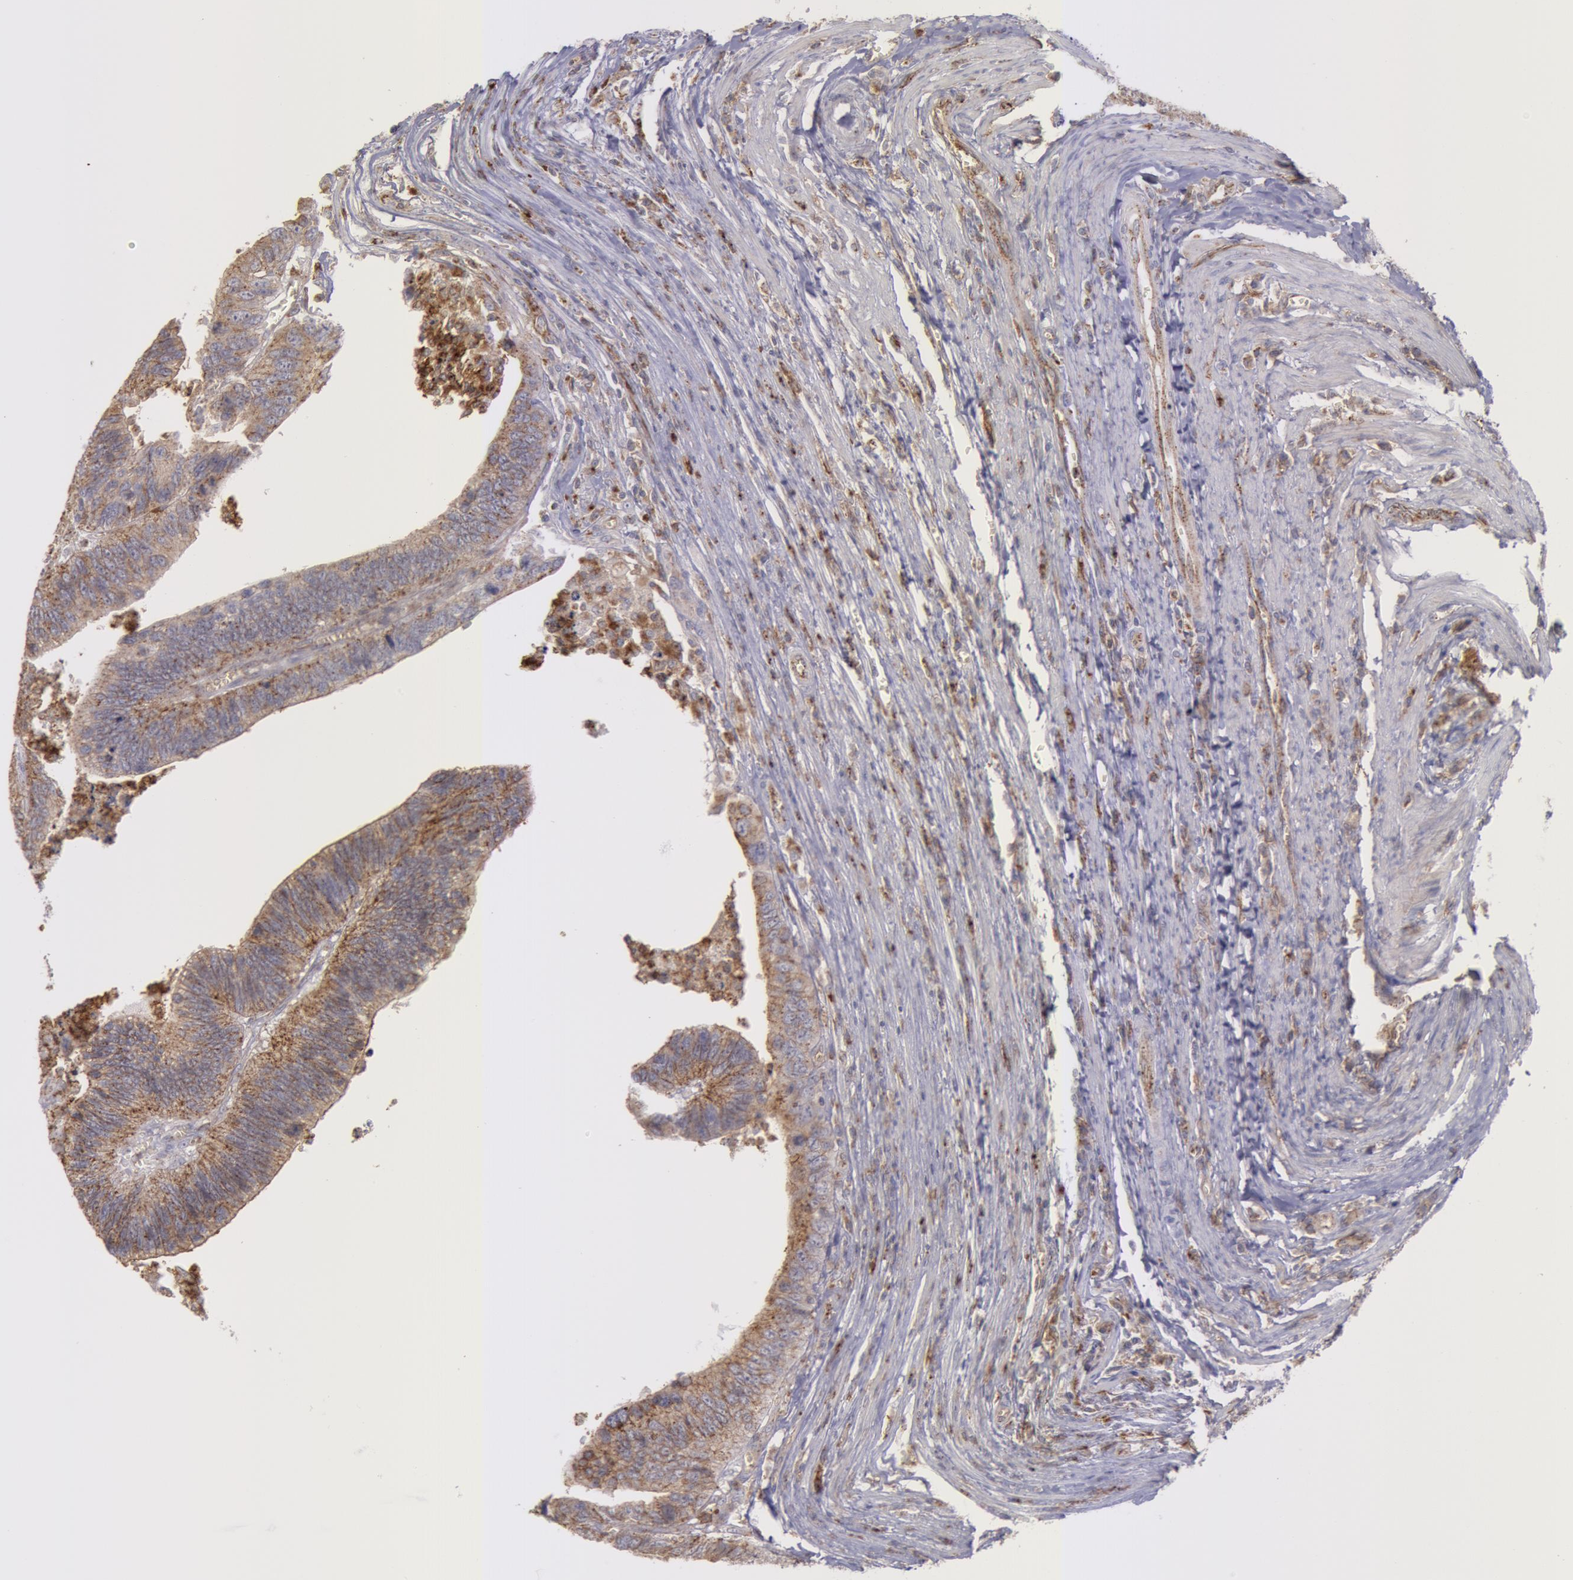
{"staining": {"intensity": "moderate", "quantity": ">75%", "location": "cytoplasmic/membranous"}, "tissue": "colorectal cancer", "cell_type": "Tumor cells", "image_type": "cancer", "snomed": [{"axis": "morphology", "description": "Adenocarcinoma, NOS"}, {"axis": "topography", "description": "Colon"}], "caption": "Protein expression analysis of colorectal adenocarcinoma exhibits moderate cytoplasmic/membranous expression in about >75% of tumor cells. The protein of interest is shown in brown color, while the nuclei are stained blue.", "gene": "FLOT2", "patient": {"sex": "male", "age": 72}}